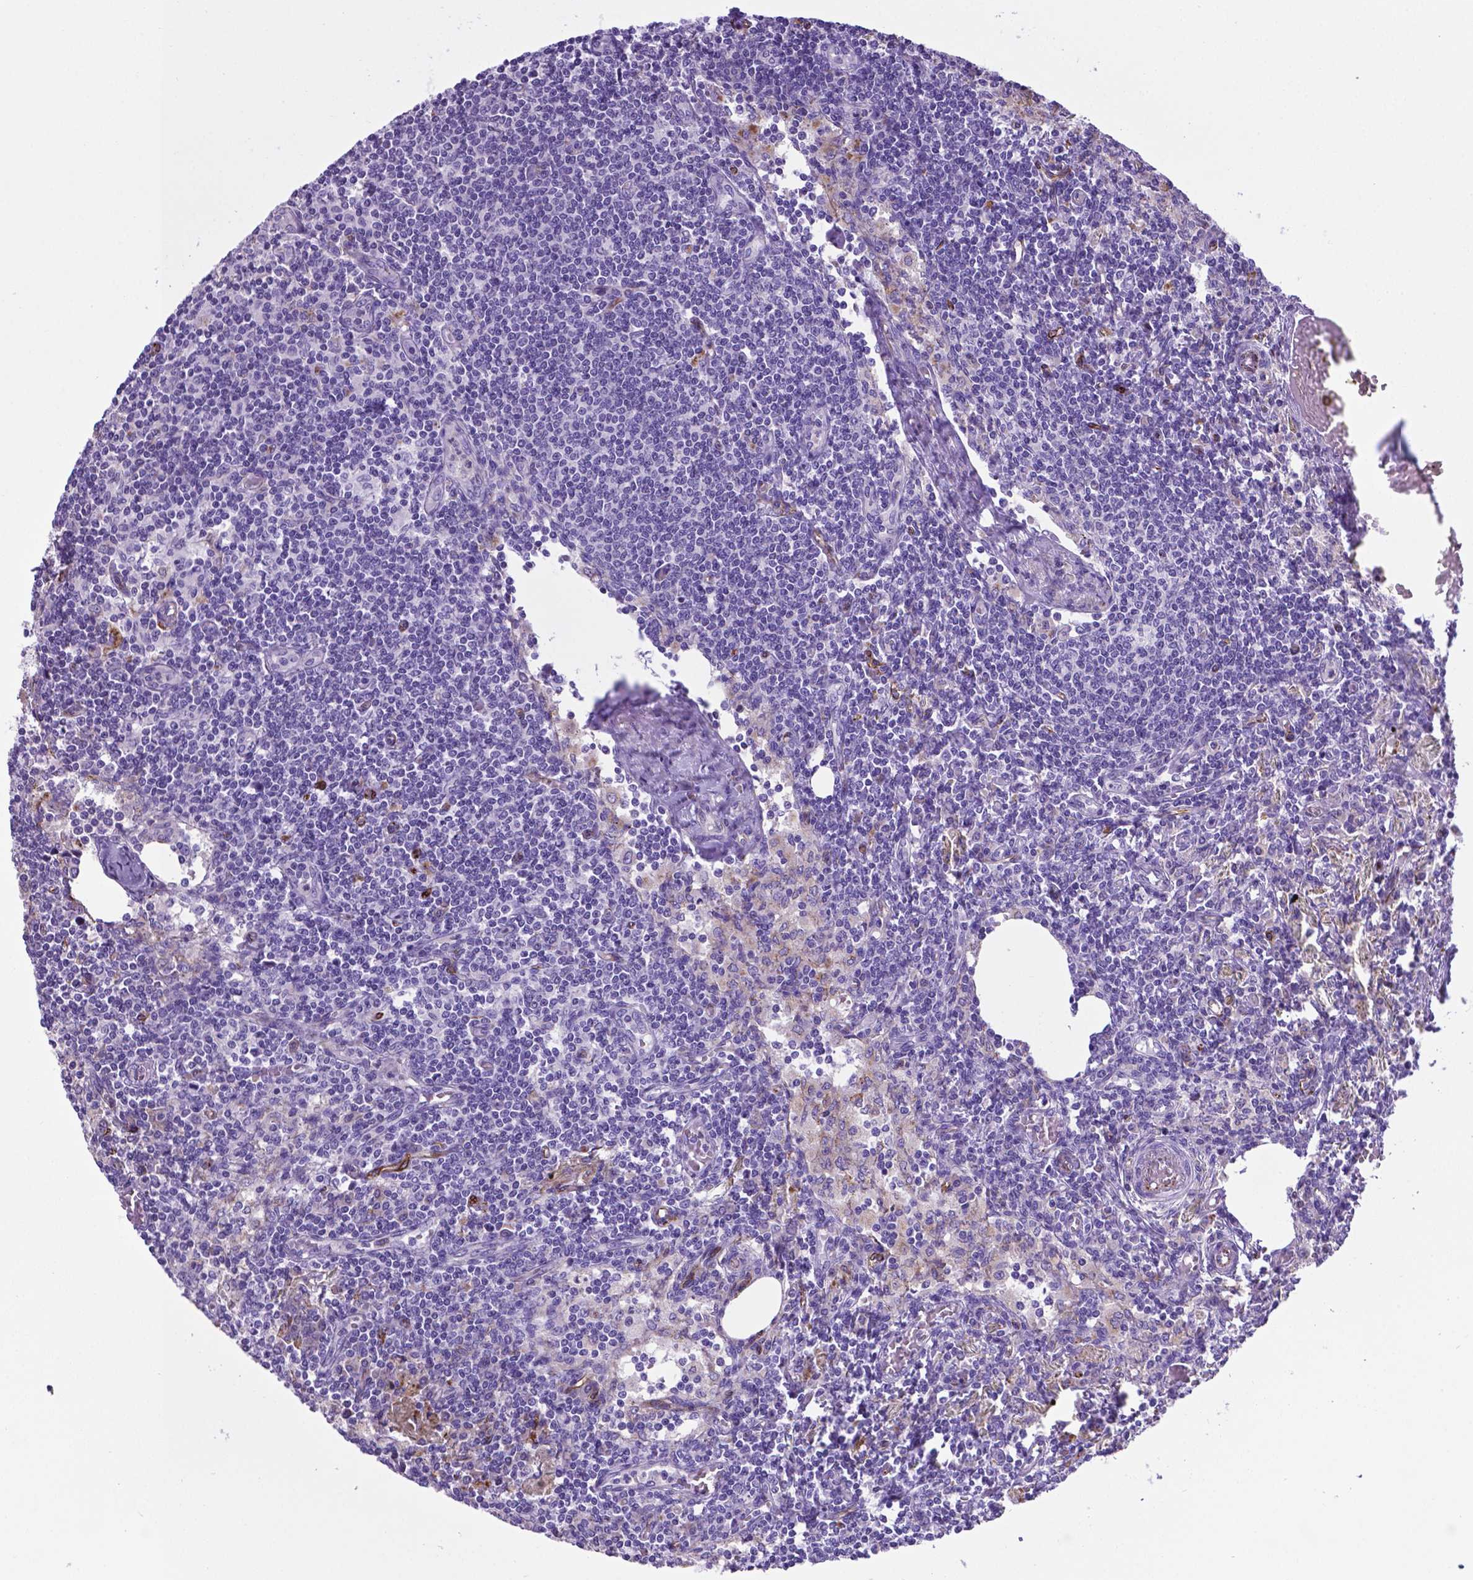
{"staining": {"intensity": "moderate", "quantity": "<25%", "location": "cytoplasmic/membranous"}, "tissue": "lymph node", "cell_type": "Germinal center cells", "image_type": "normal", "snomed": [{"axis": "morphology", "description": "Normal tissue, NOS"}, {"axis": "topography", "description": "Lymph node"}], "caption": "Moderate cytoplasmic/membranous expression for a protein is appreciated in about <25% of germinal center cells of normal lymph node using IHC.", "gene": "LZTR1", "patient": {"sex": "female", "age": 69}}